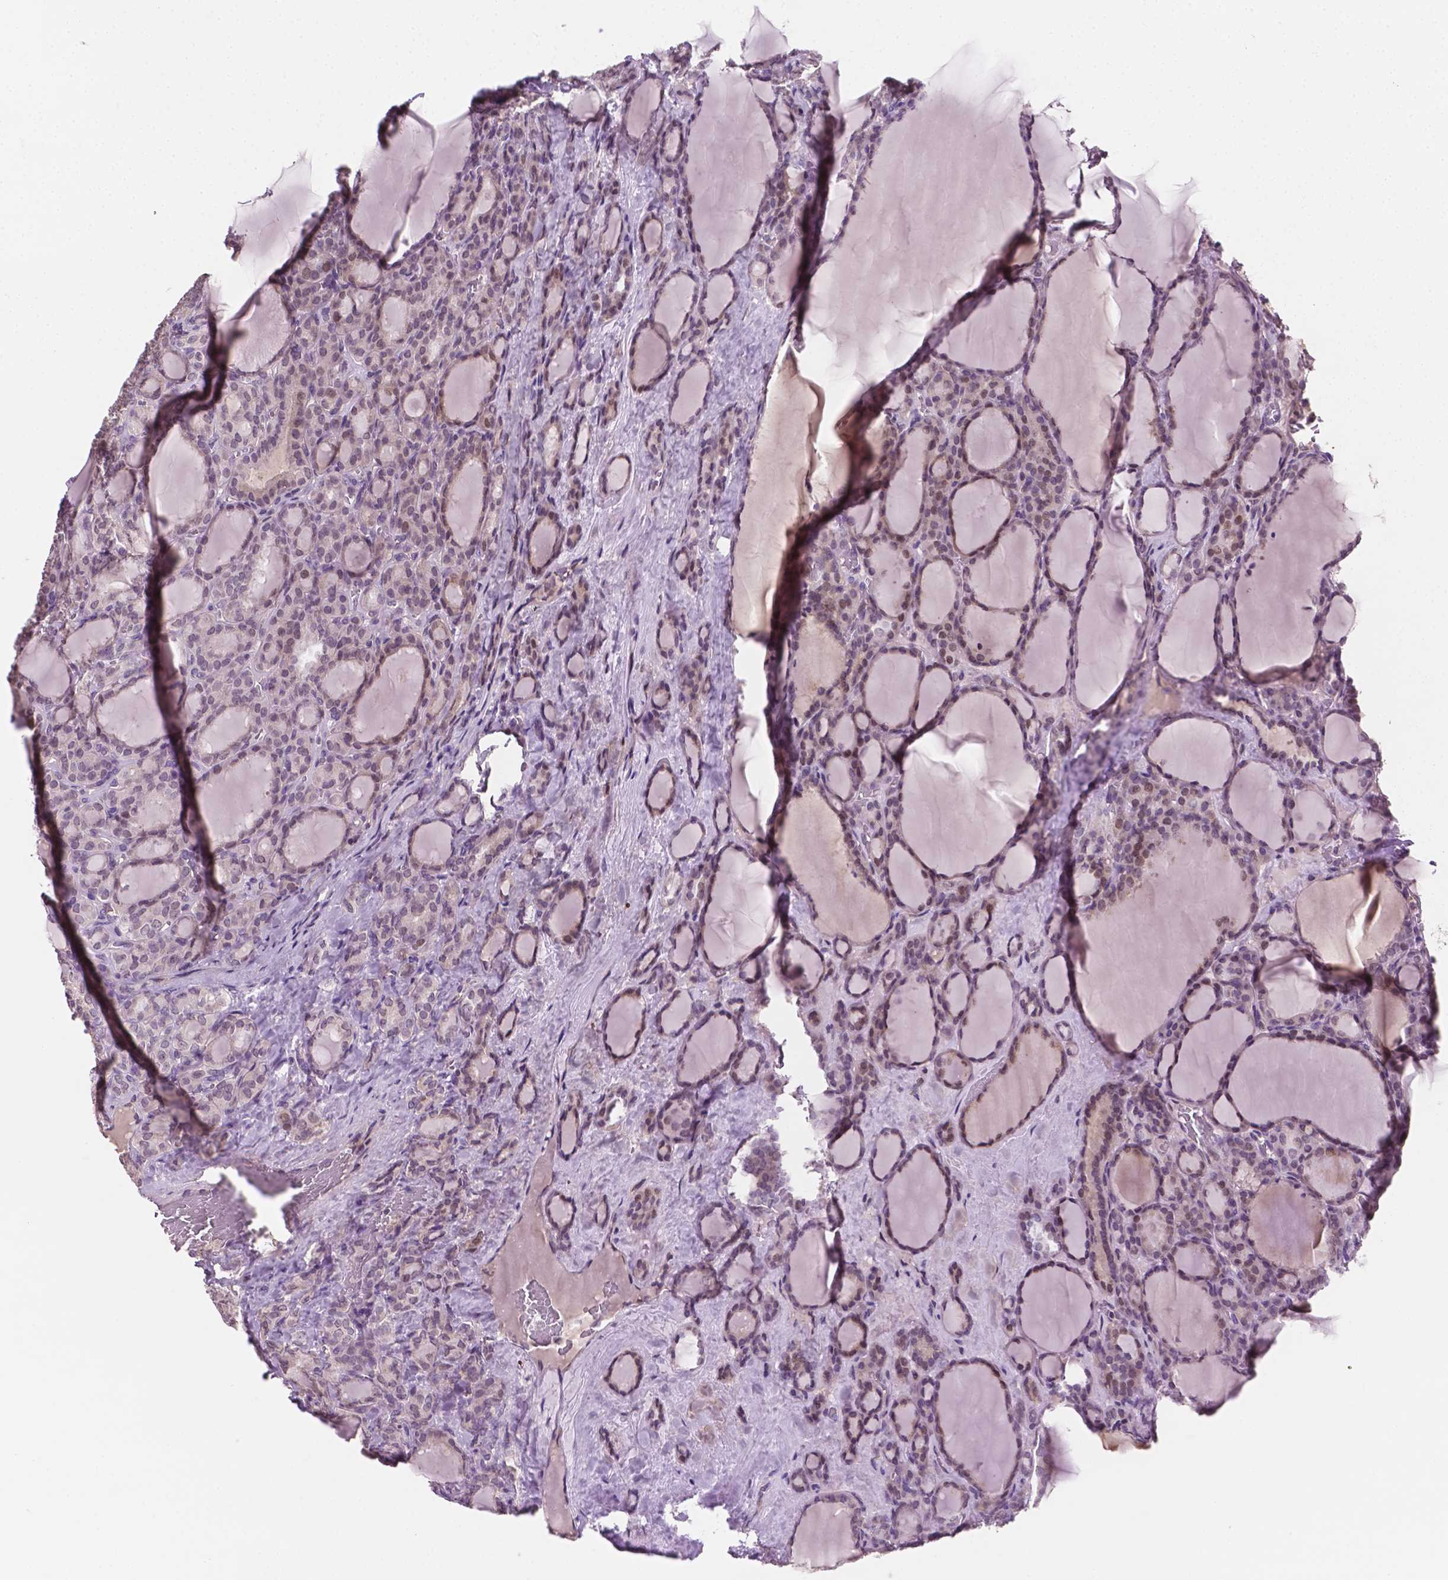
{"staining": {"intensity": "negative", "quantity": "none", "location": "none"}, "tissue": "thyroid cancer", "cell_type": "Tumor cells", "image_type": "cancer", "snomed": [{"axis": "morphology", "description": "Normal tissue, NOS"}, {"axis": "morphology", "description": "Follicular adenoma carcinoma, NOS"}, {"axis": "topography", "description": "Thyroid gland"}], "caption": "Immunohistochemical staining of thyroid cancer exhibits no significant staining in tumor cells.", "gene": "MROH6", "patient": {"sex": "female", "age": 31}}